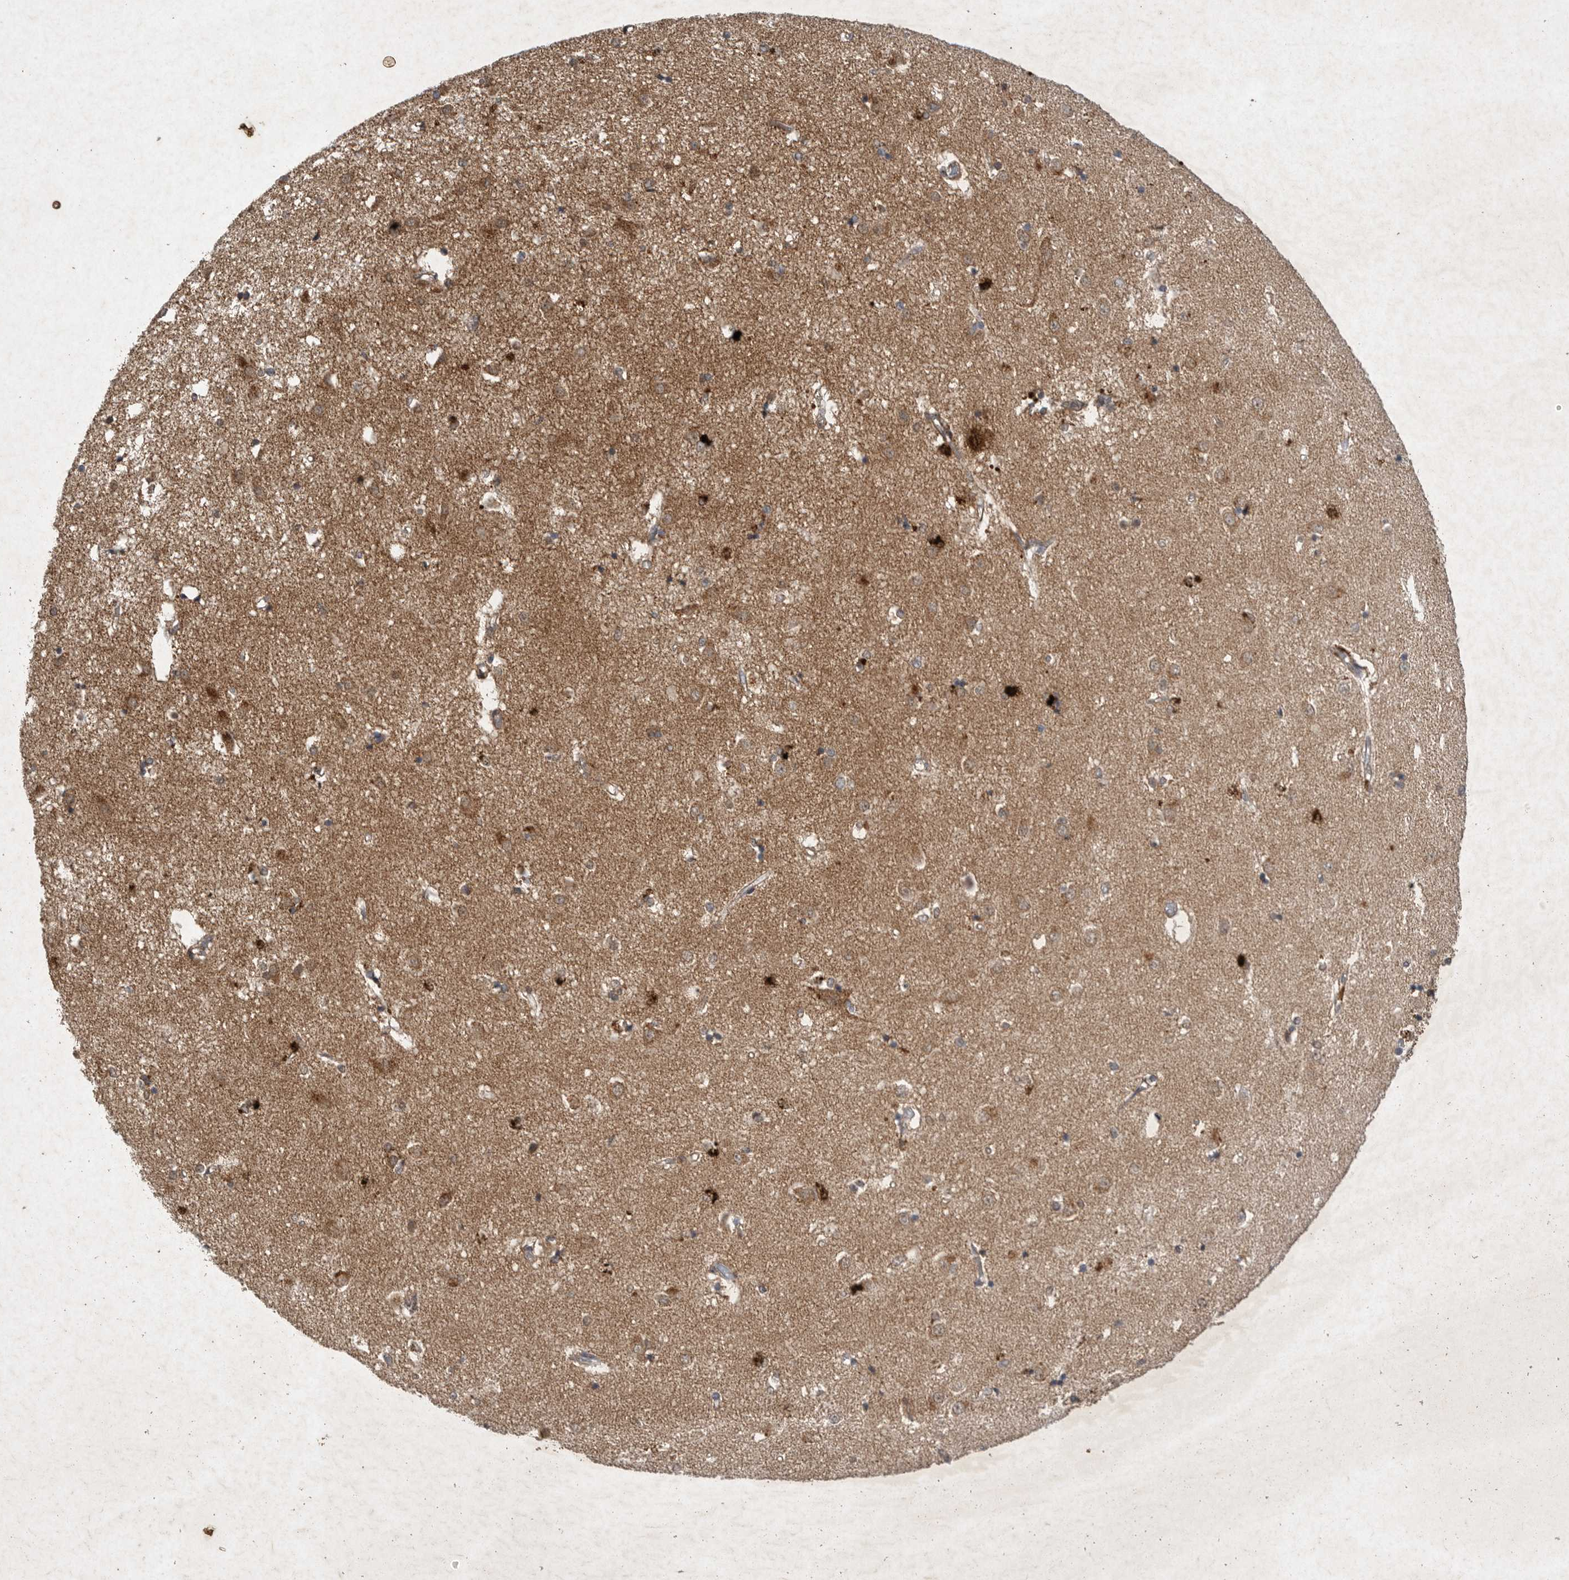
{"staining": {"intensity": "moderate", "quantity": "25%-75%", "location": "cytoplasmic/membranous"}, "tissue": "caudate", "cell_type": "Glial cells", "image_type": "normal", "snomed": [{"axis": "morphology", "description": "Normal tissue, NOS"}, {"axis": "topography", "description": "Lateral ventricle wall"}], "caption": "DAB immunohistochemical staining of benign human caudate displays moderate cytoplasmic/membranous protein staining in approximately 25%-75% of glial cells.", "gene": "DDR1", "patient": {"sex": "male", "age": 45}}